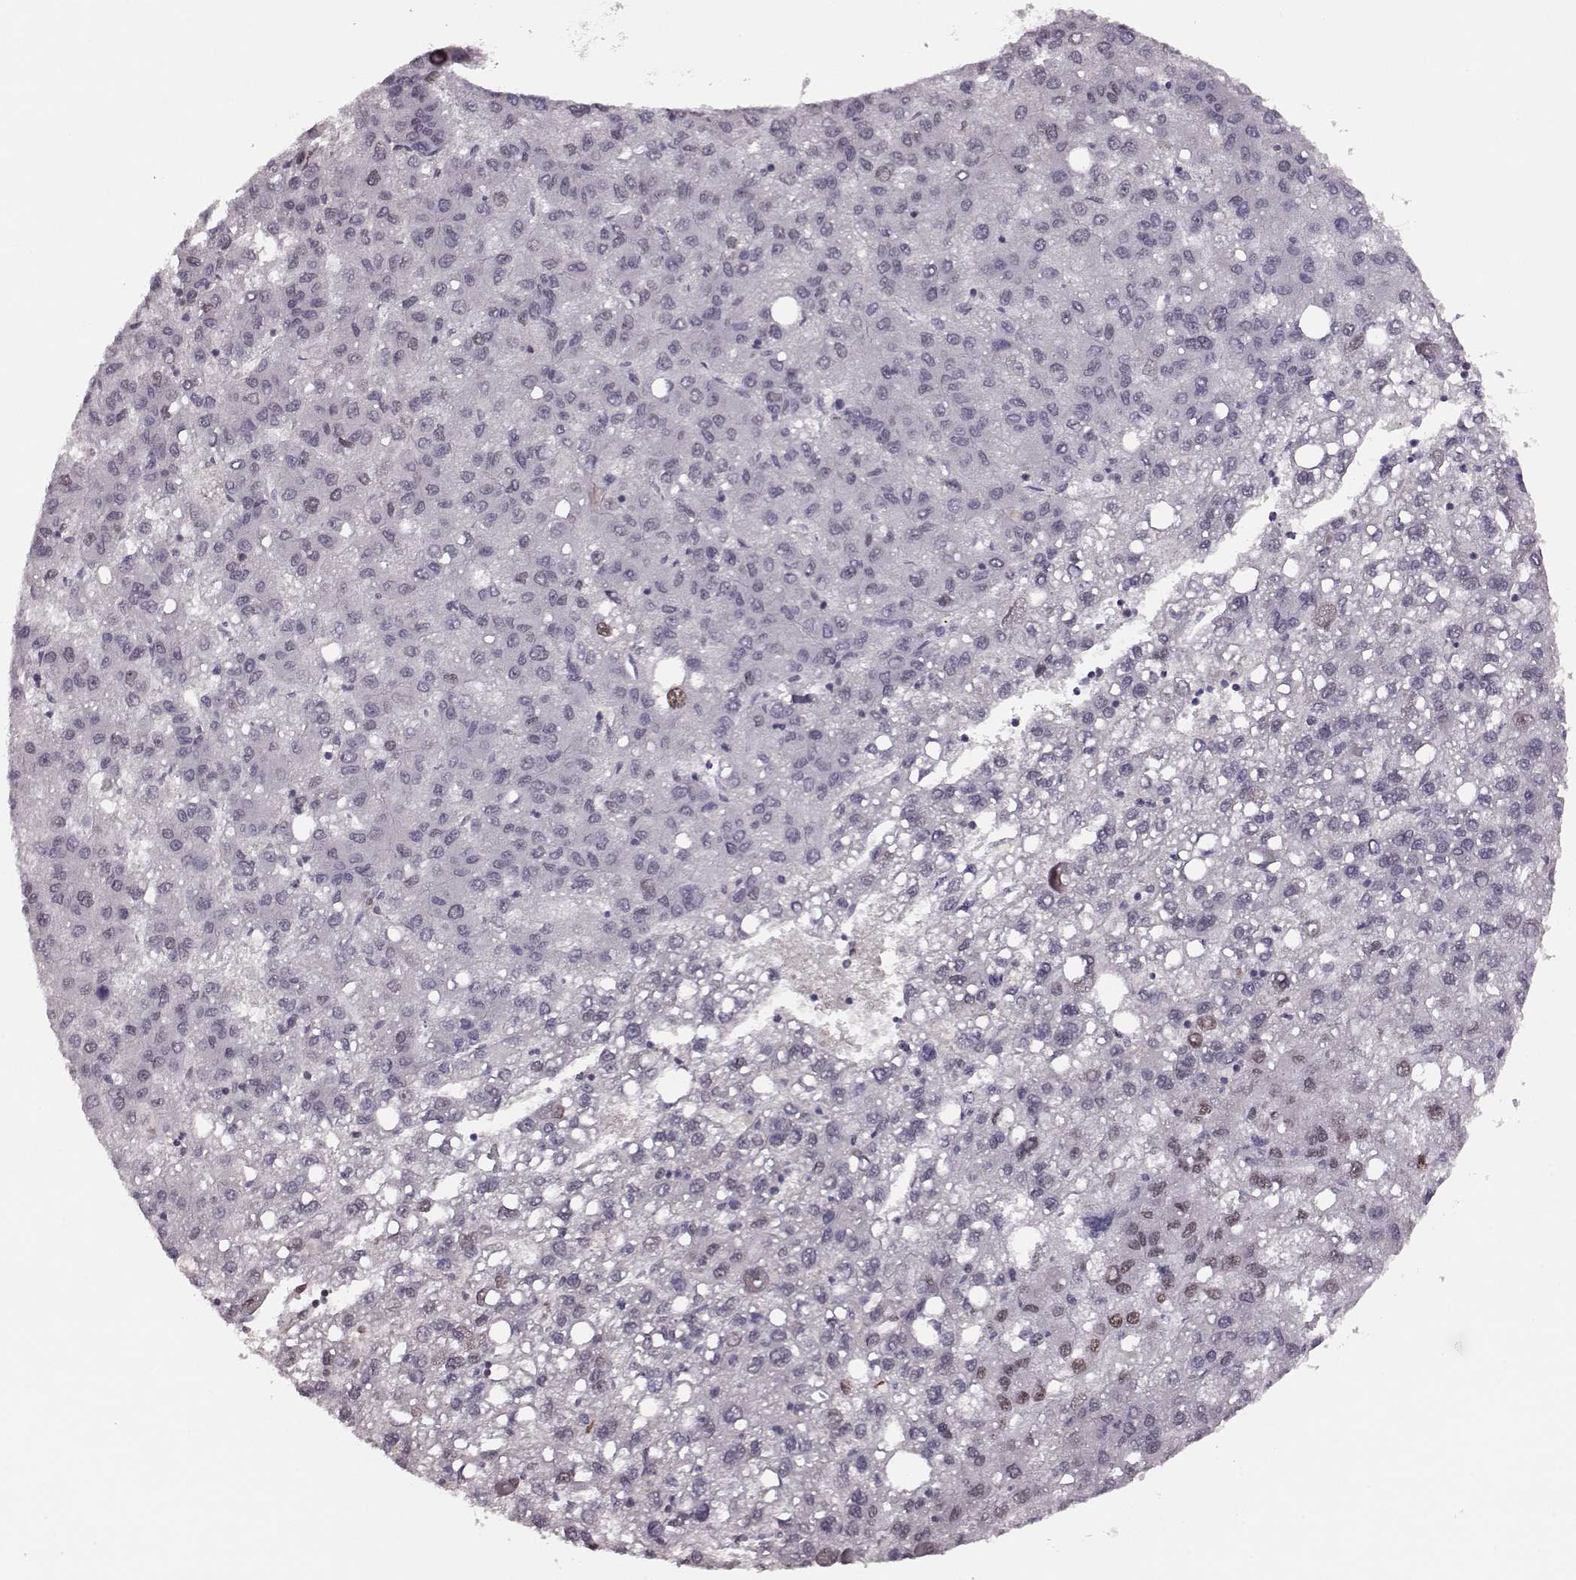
{"staining": {"intensity": "weak", "quantity": "<25%", "location": "nuclear"}, "tissue": "liver cancer", "cell_type": "Tumor cells", "image_type": "cancer", "snomed": [{"axis": "morphology", "description": "Carcinoma, Hepatocellular, NOS"}, {"axis": "topography", "description": "Liver"}], "caption": "This micrograph is of liver hepatocellular carcinoma stained with immunohistochemistry to label a protein in brown with the nuclei are counter-stained blue. There is no expression in tumor cells.", "gene": "KLF6", "patient": {"sex": "female", "age": 82}}